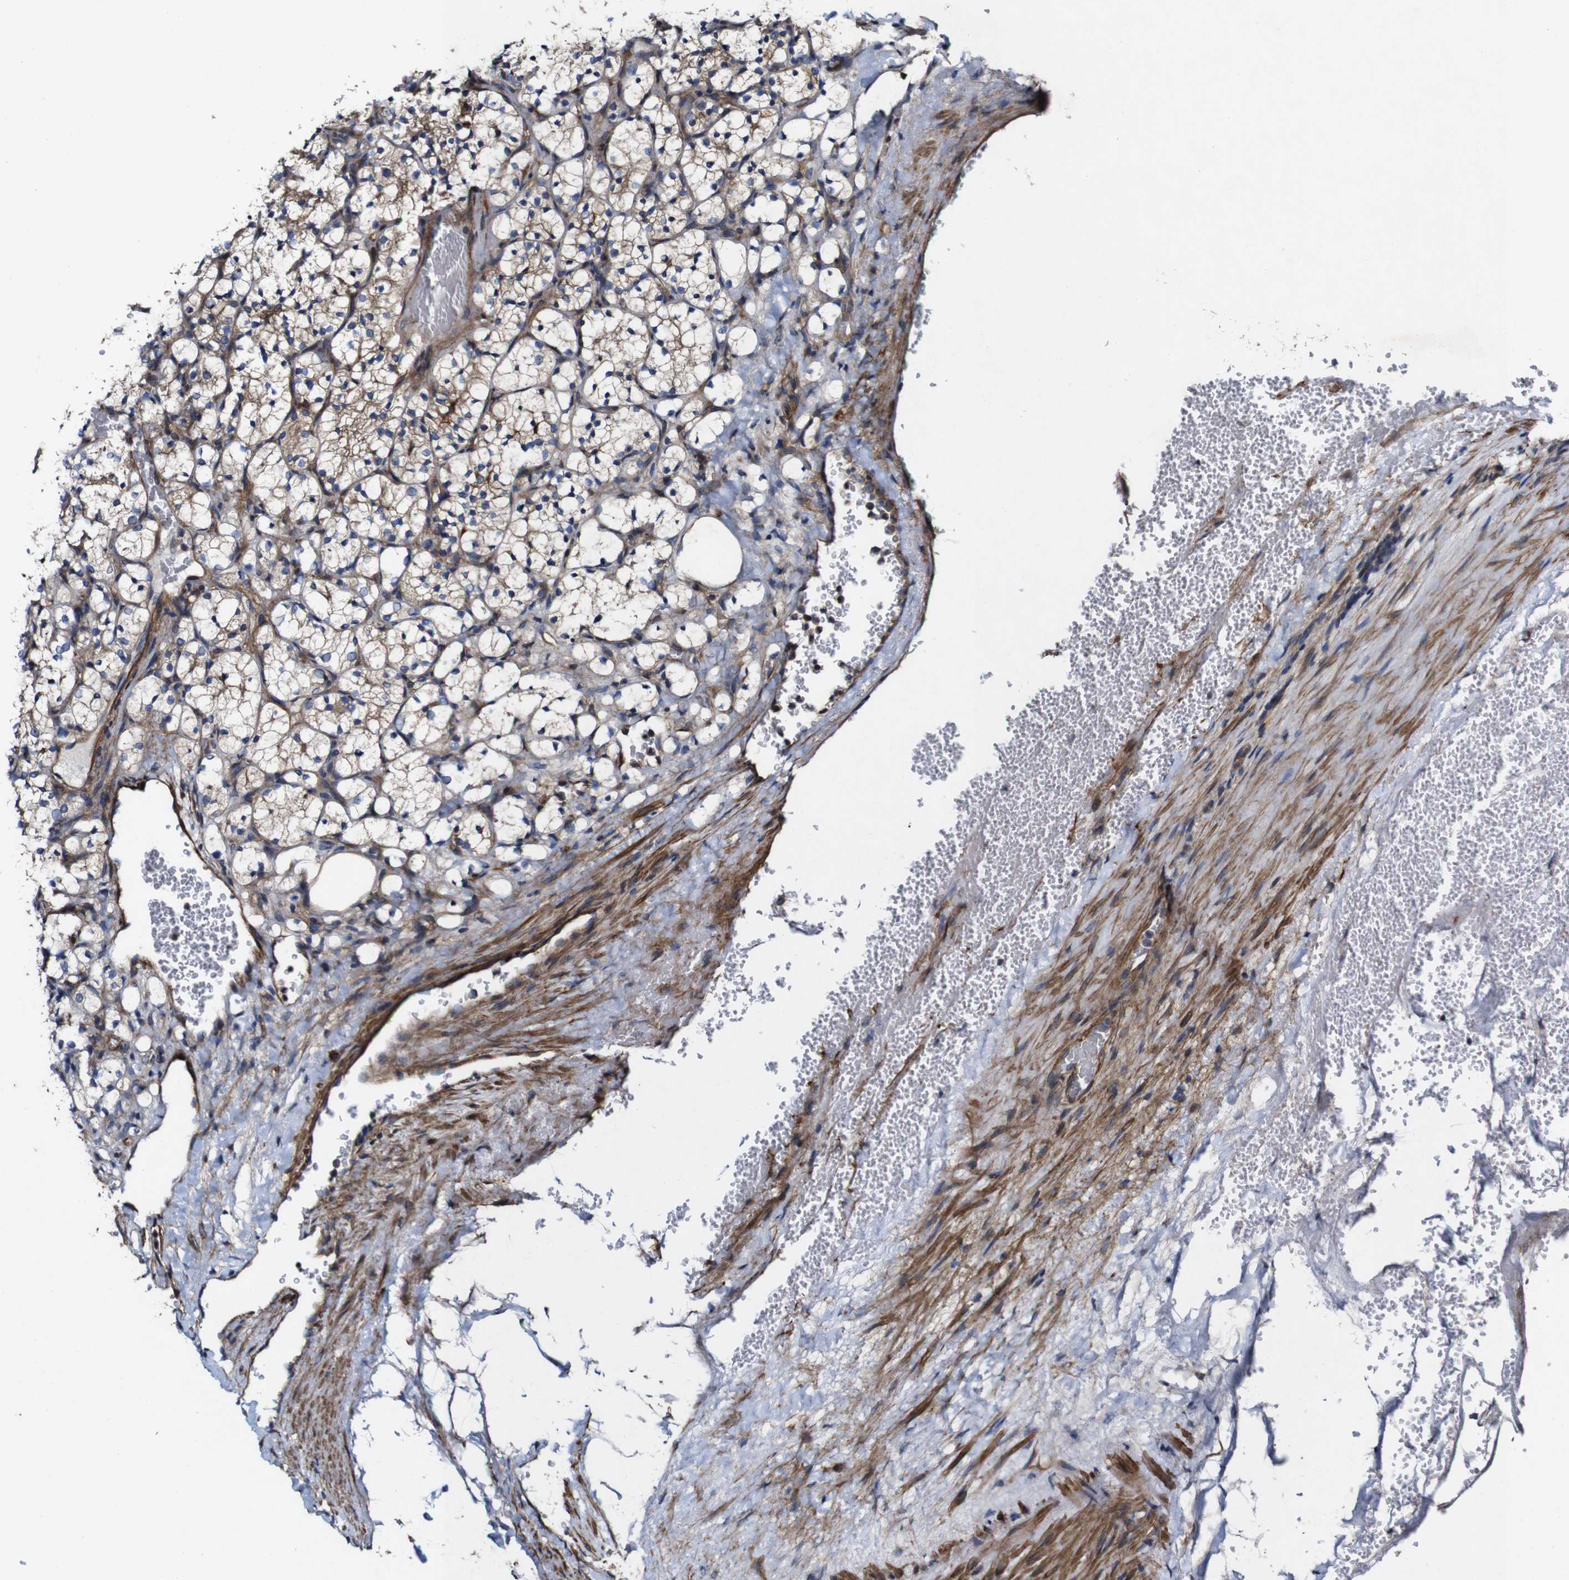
{"staining": {"intensity": "weak", "quantity": ">75%", "location": "cytoplasmic/membranous"}, "tissue": "renal cancer", "cell_type": "Tumor cells", "image_type": "cancer", "snomed": [{"axis": "morphology", "description": "Adenocarcinoma, NOS"}, {"axis": "topography", "description": "Kidney"}], "caption": "Immunohistochemical staining of human adenocarcinoma (renal) demonstrates low levels of weak cytoplasmic/membranous protein staining in approximately >75% of tumor cells.", "gene": "GSDME", "patient": {"sex": "female", "age": 69}}